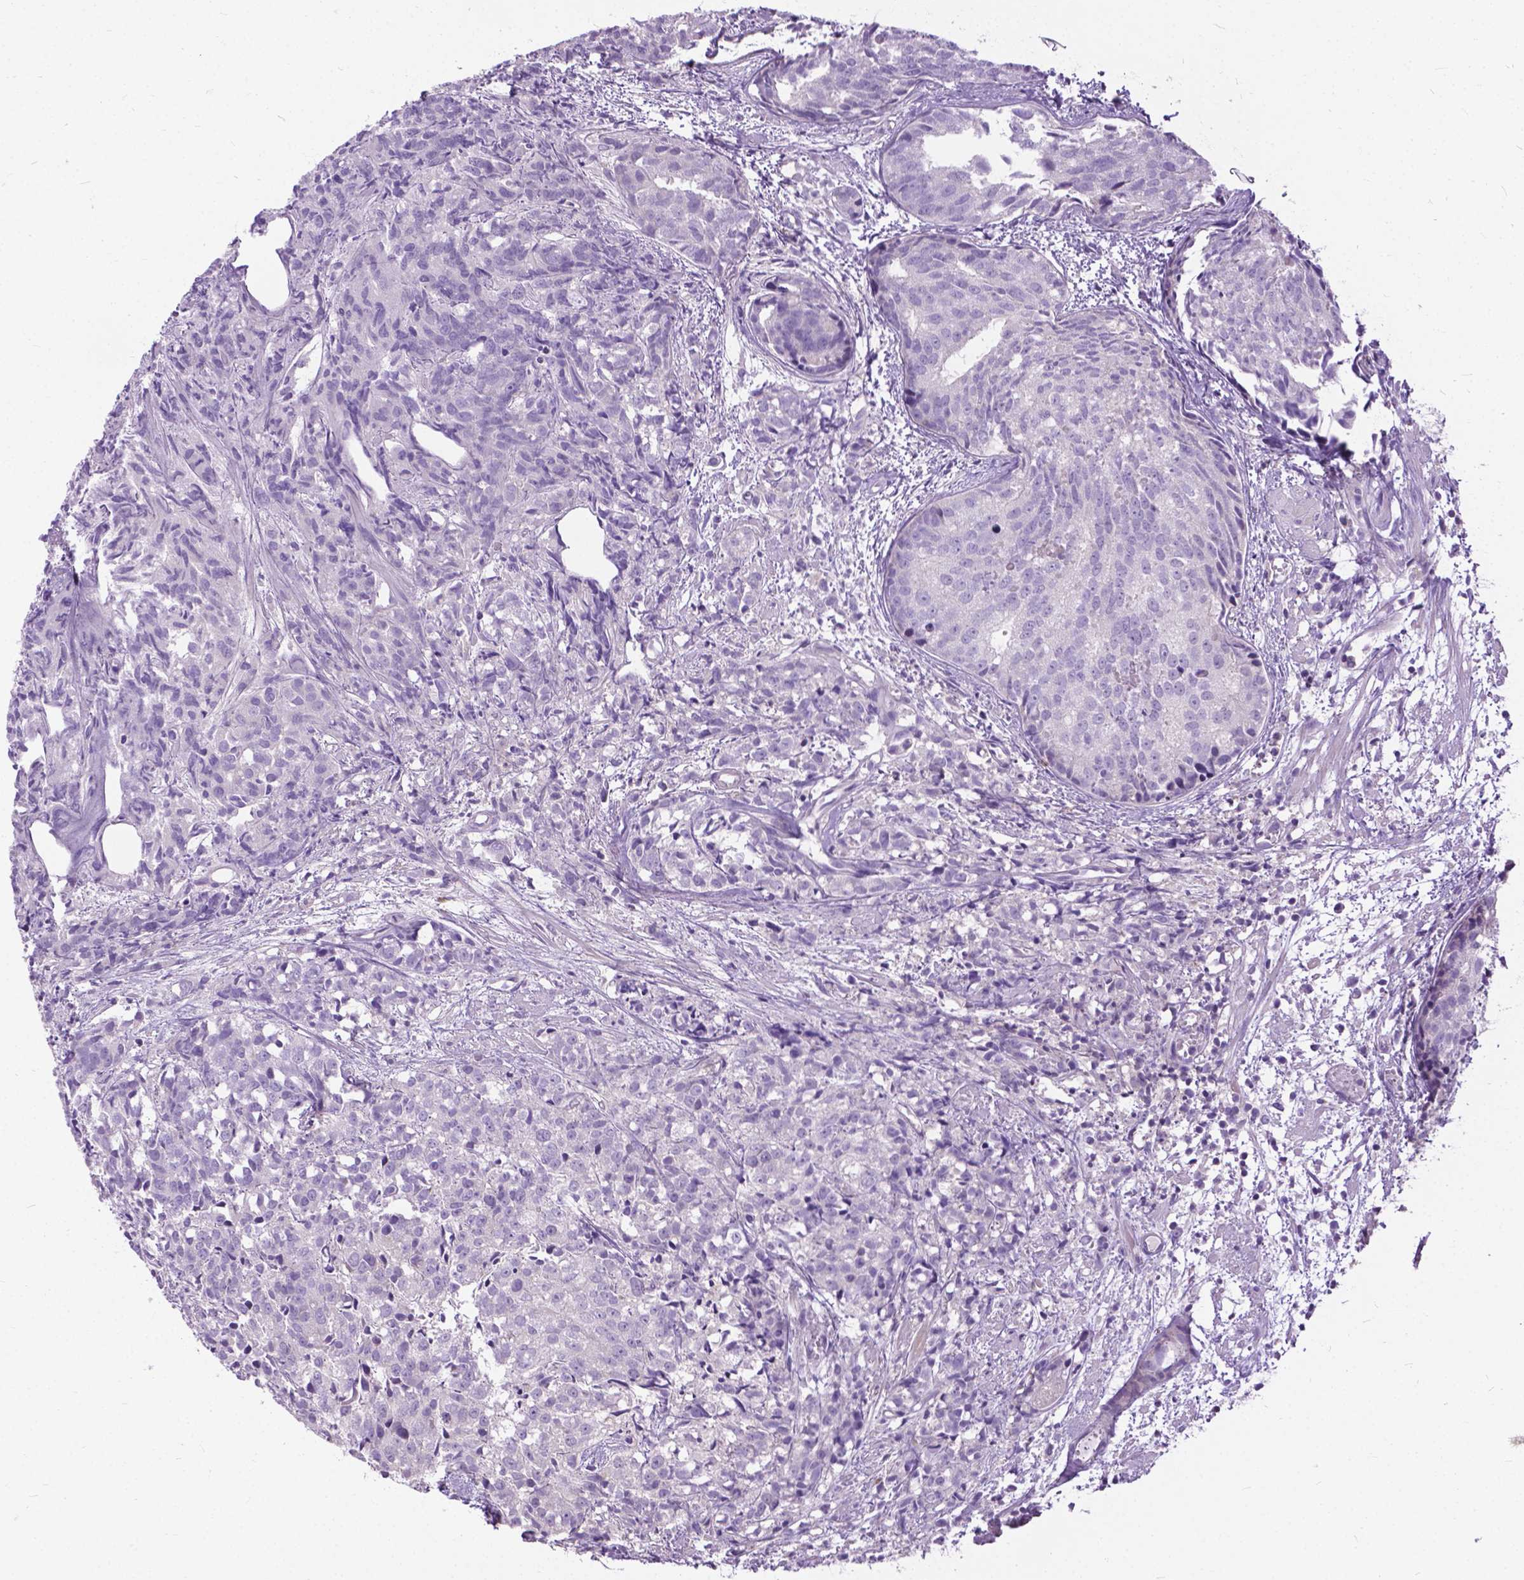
{"staining": {"intensity": "negative", "quantity": "none", "location": "none"}, "tissue": "prostate cancer", "cell_type": "Tumor cells", "image_type": "cancer", "snomed": [{"axis": "morphology", "description": "Adenocarcinoma, High grade"}, {"axis": "topography", "description": "Prostate"}], "caption": "Human high-grade adenocarcinoma (prostate) stained for a protein using immunohistochemistry (IHC) reveals no expression in tumor cells.", "gene": "JAK3", "patient": {"sex": "male", "age": 58}}